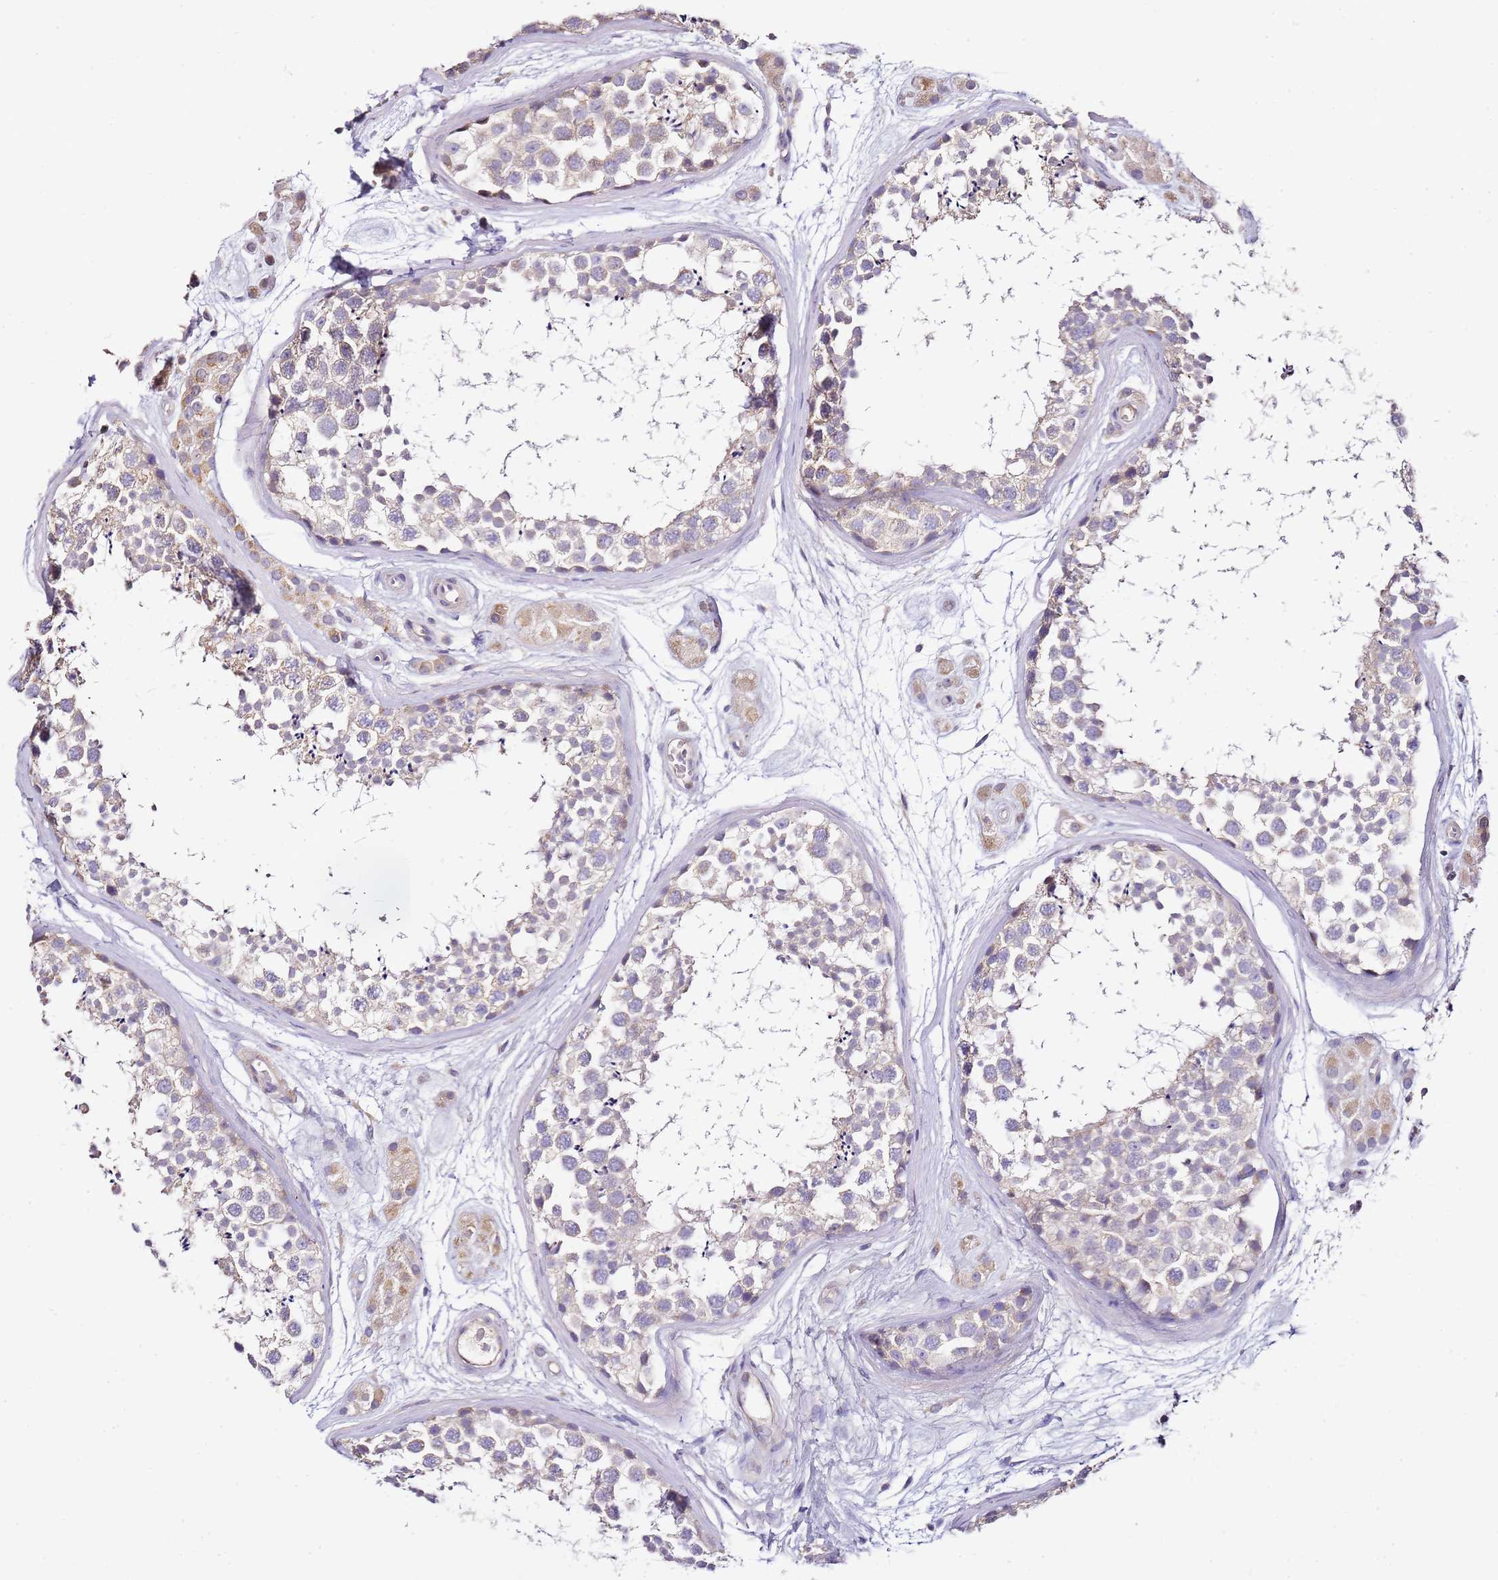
{"staining": {"intensity": "weak", "quantity": "<25%", "location": "cytoplasmic/membranous"}, "tissue": "testis", "cell_type": "Cells in seminiferous ducts", "image_type": "normal", "snomed": [{"axis": "morphology", "description": "Normal tissue, NOS"}, {"axis": "topography", "description": "Testis"}], "caption": "Testis was stained to show a protein in brown. There is no significant expression in cells in seminiferous ducts. Nuclei are stained in blue.", "gene": "OR2B11", "patient": {"sex": "male", "age": 56}}